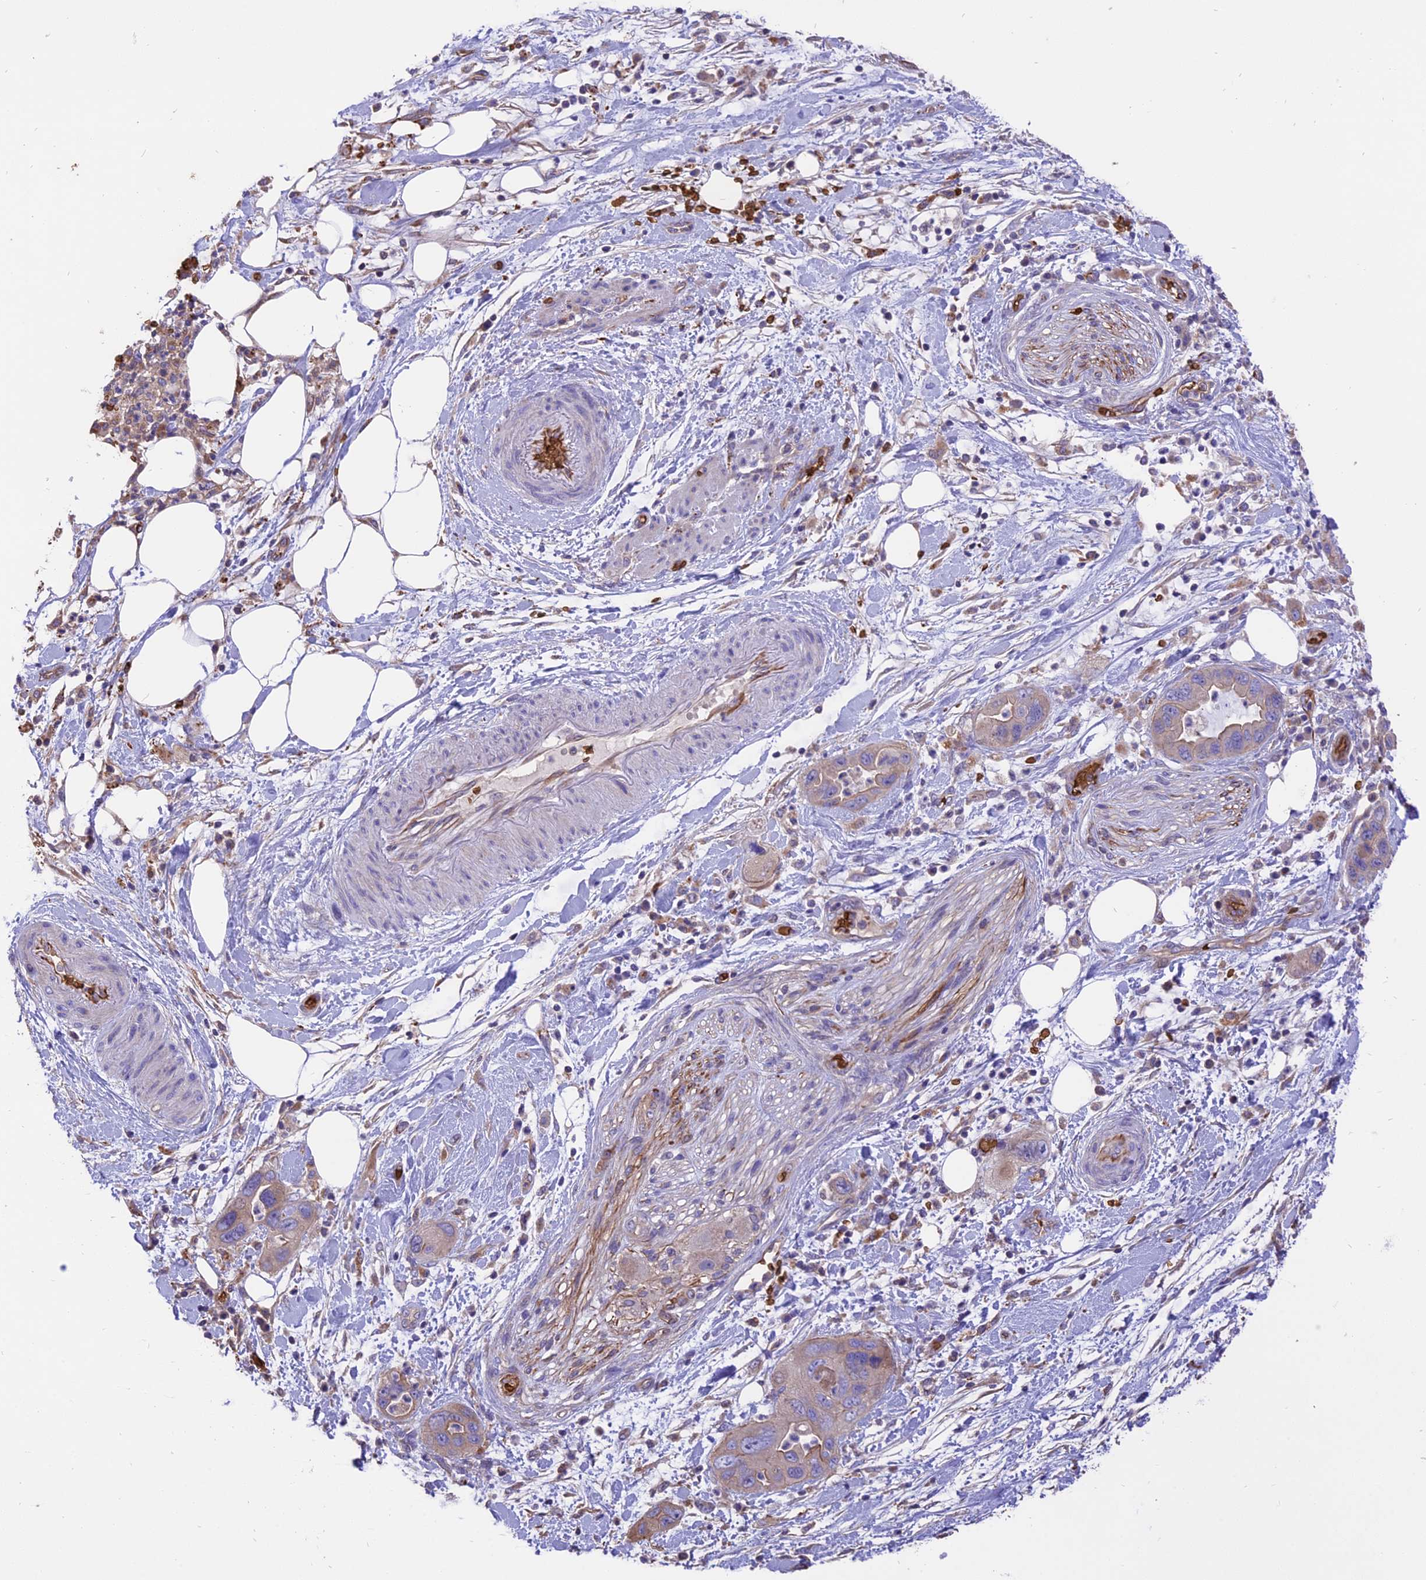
{"staining": {"intensity": "weak", "quantity": "<25%", "location": "cytoplasmic/membranous"}, "tissue": "pancreatic cancer", "cell_type": "Tumor cells", "image_type": "cancer", "snomed": [{"axis": "morphology", "description": "Adenocarcinoma, NOS"}, {"axis": "topography", "description": "Pancreas"}], "caption": "DAB immunohistochemical staining of pancreatic adenocarcinoma exhibits no significant staining in tumor cells. Brightfield microscopy of immunohistochemistry stained with DAB (brown) and hematoxylin (blue), captured at high magnification.", "gene": "TTC4", "patient": {"sex": "female", "age": 71}}